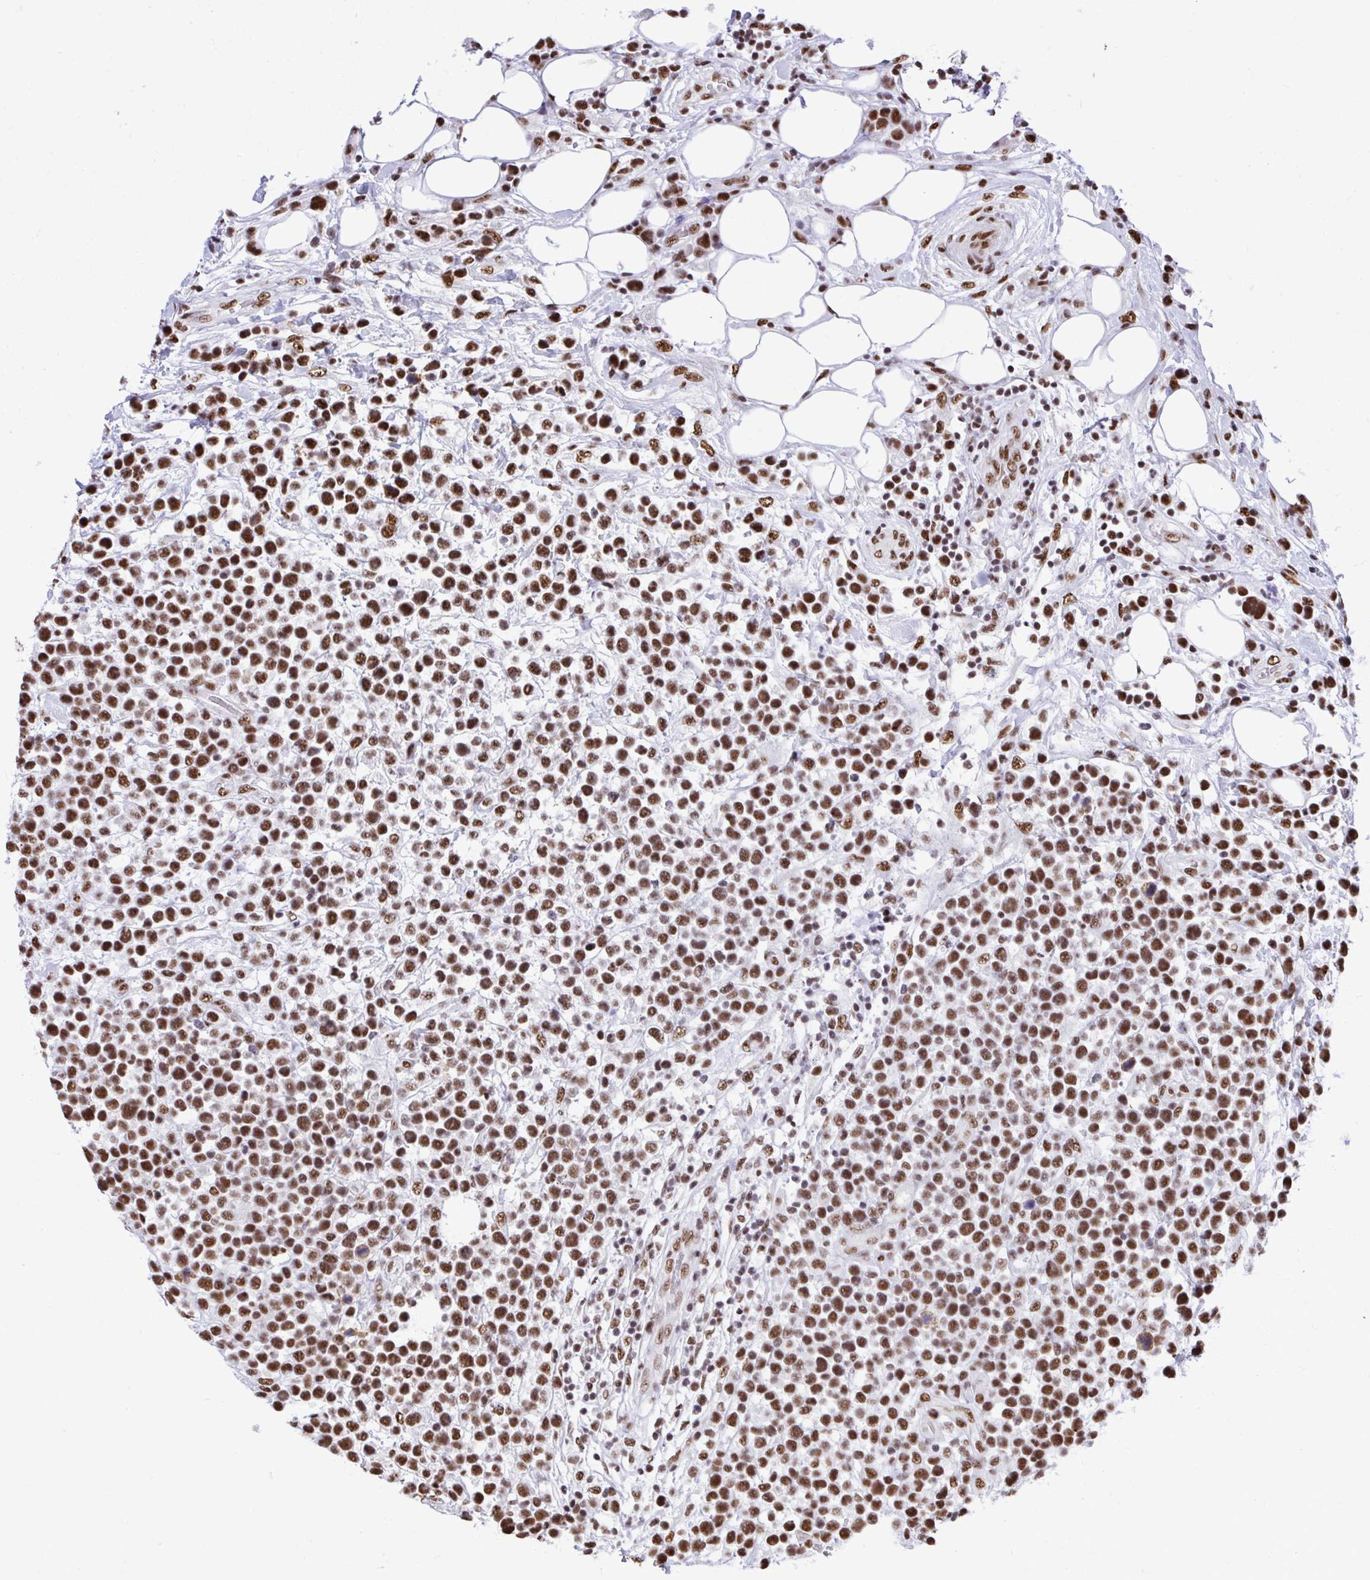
{"staining": {"intensity": "moderate", "quantity": ">75%", "location": "nuclear"}, "tissue": "lymphoma", "cell_type": "Tumor cells", "image_type": "cancer", "snomed": [{"axis": "morphology", "description": "Malignant lymphoma, non-Hodgkin's type, Low grade"}, {"axis": "topography", "description": "Lymph node"}], "caption": "Human lymphoma stained with a brown dye shows moderate nuclear positive positivity in approximately >75% of tumor cells.", "gene": "PRPF19", "patient": {"sex": "male", "age": 60}}